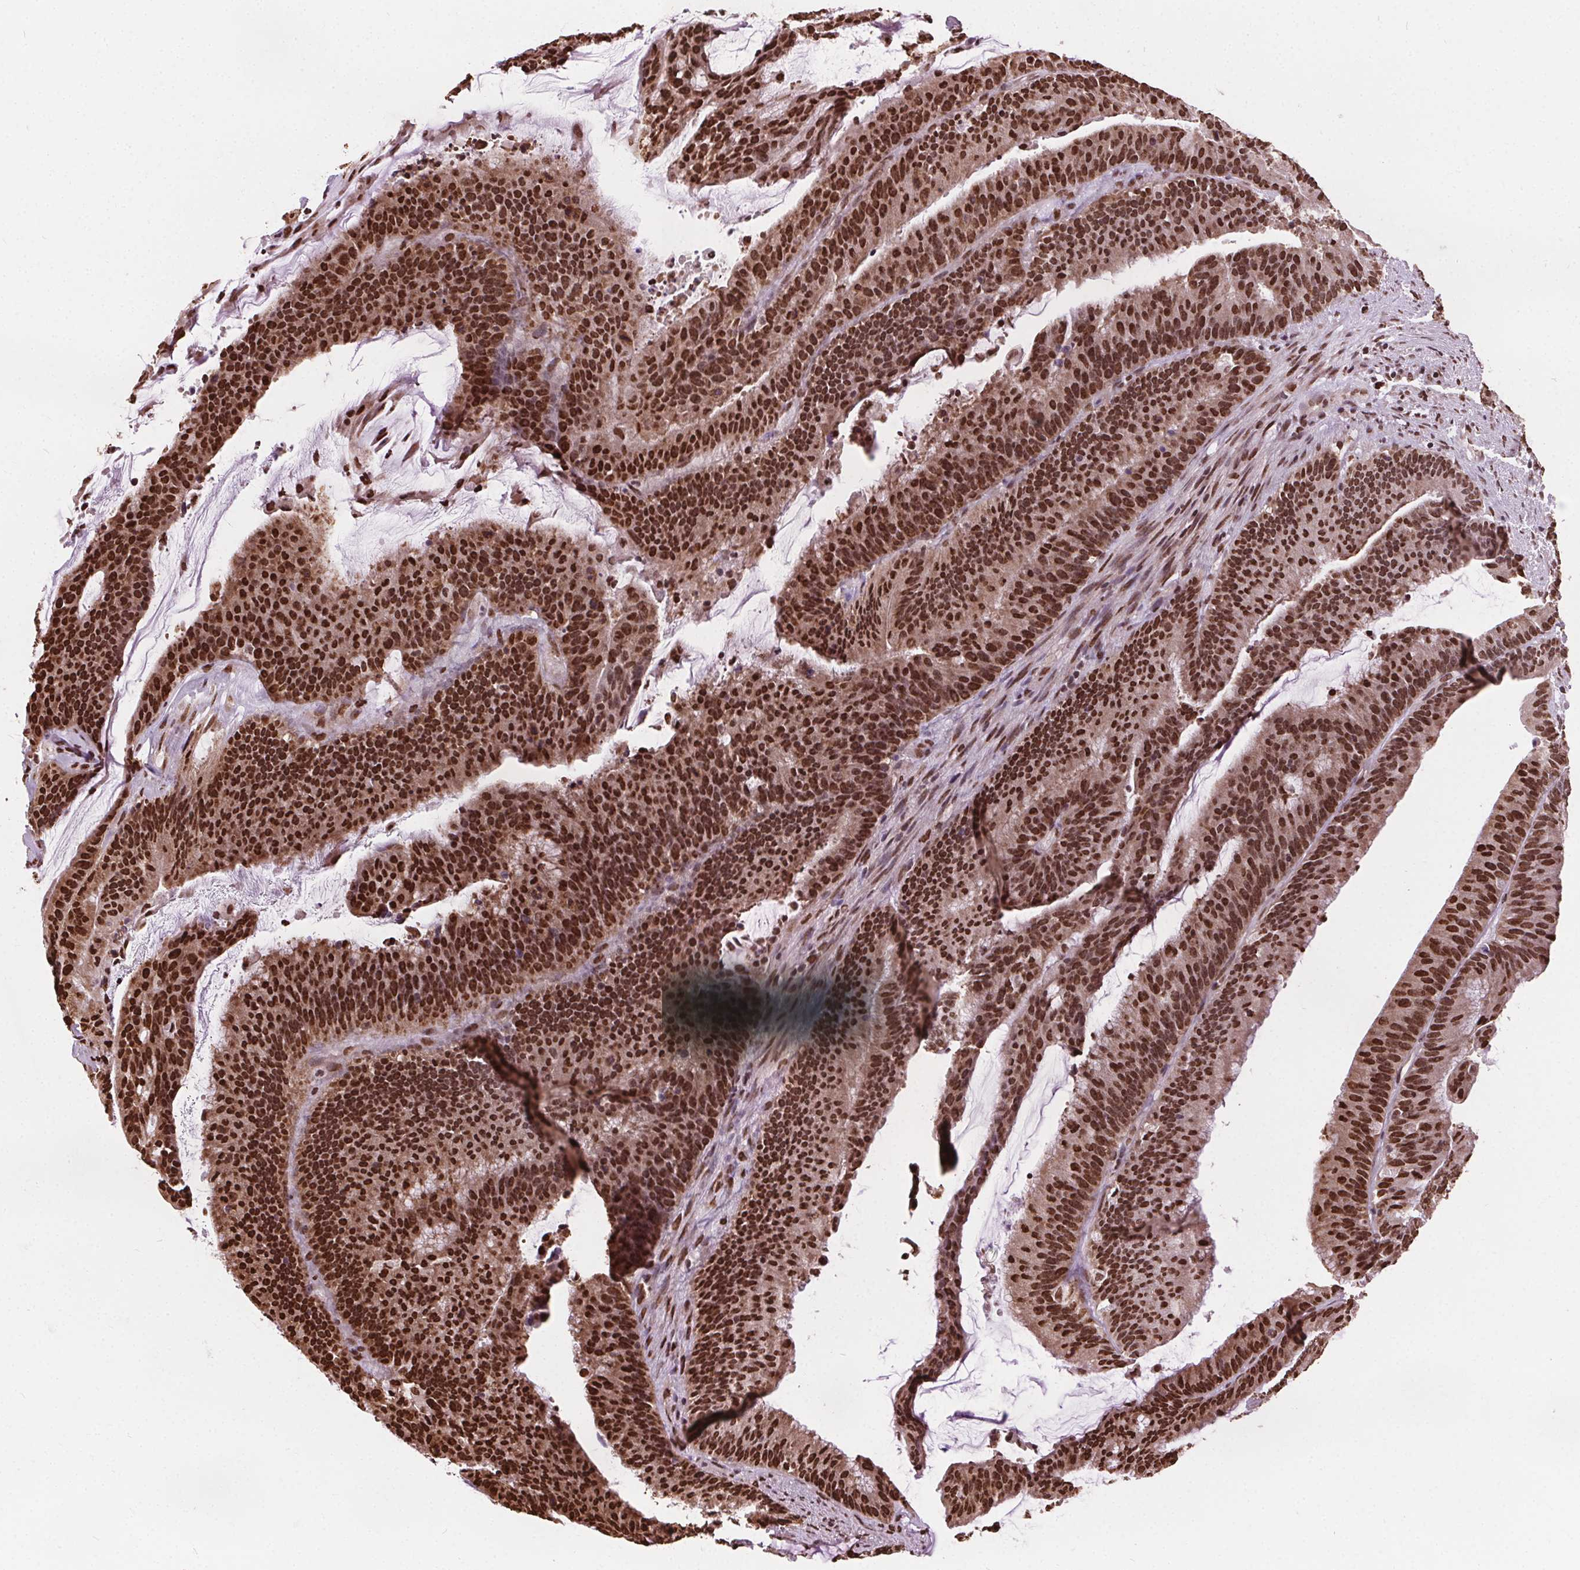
{"staining": {"intensity": "strong", "quantity": ">75%", "location": "nuclear"}, "tissue": "colorectal cancer", "cell_type": "Tumor cells", "image_type": "cancer", "snomed": [{"axis": "morphology", "description": "Adenocarcinoma, NOS"}, {"axis": "topography", "description": "Colon"}], "caption": "Colorectal cancer stained with IHC shows strong nuclear staining in approximately >75% of tumor cells.", "gene": "ISLR2", "patient": {"sex": "female", "age": 78}}